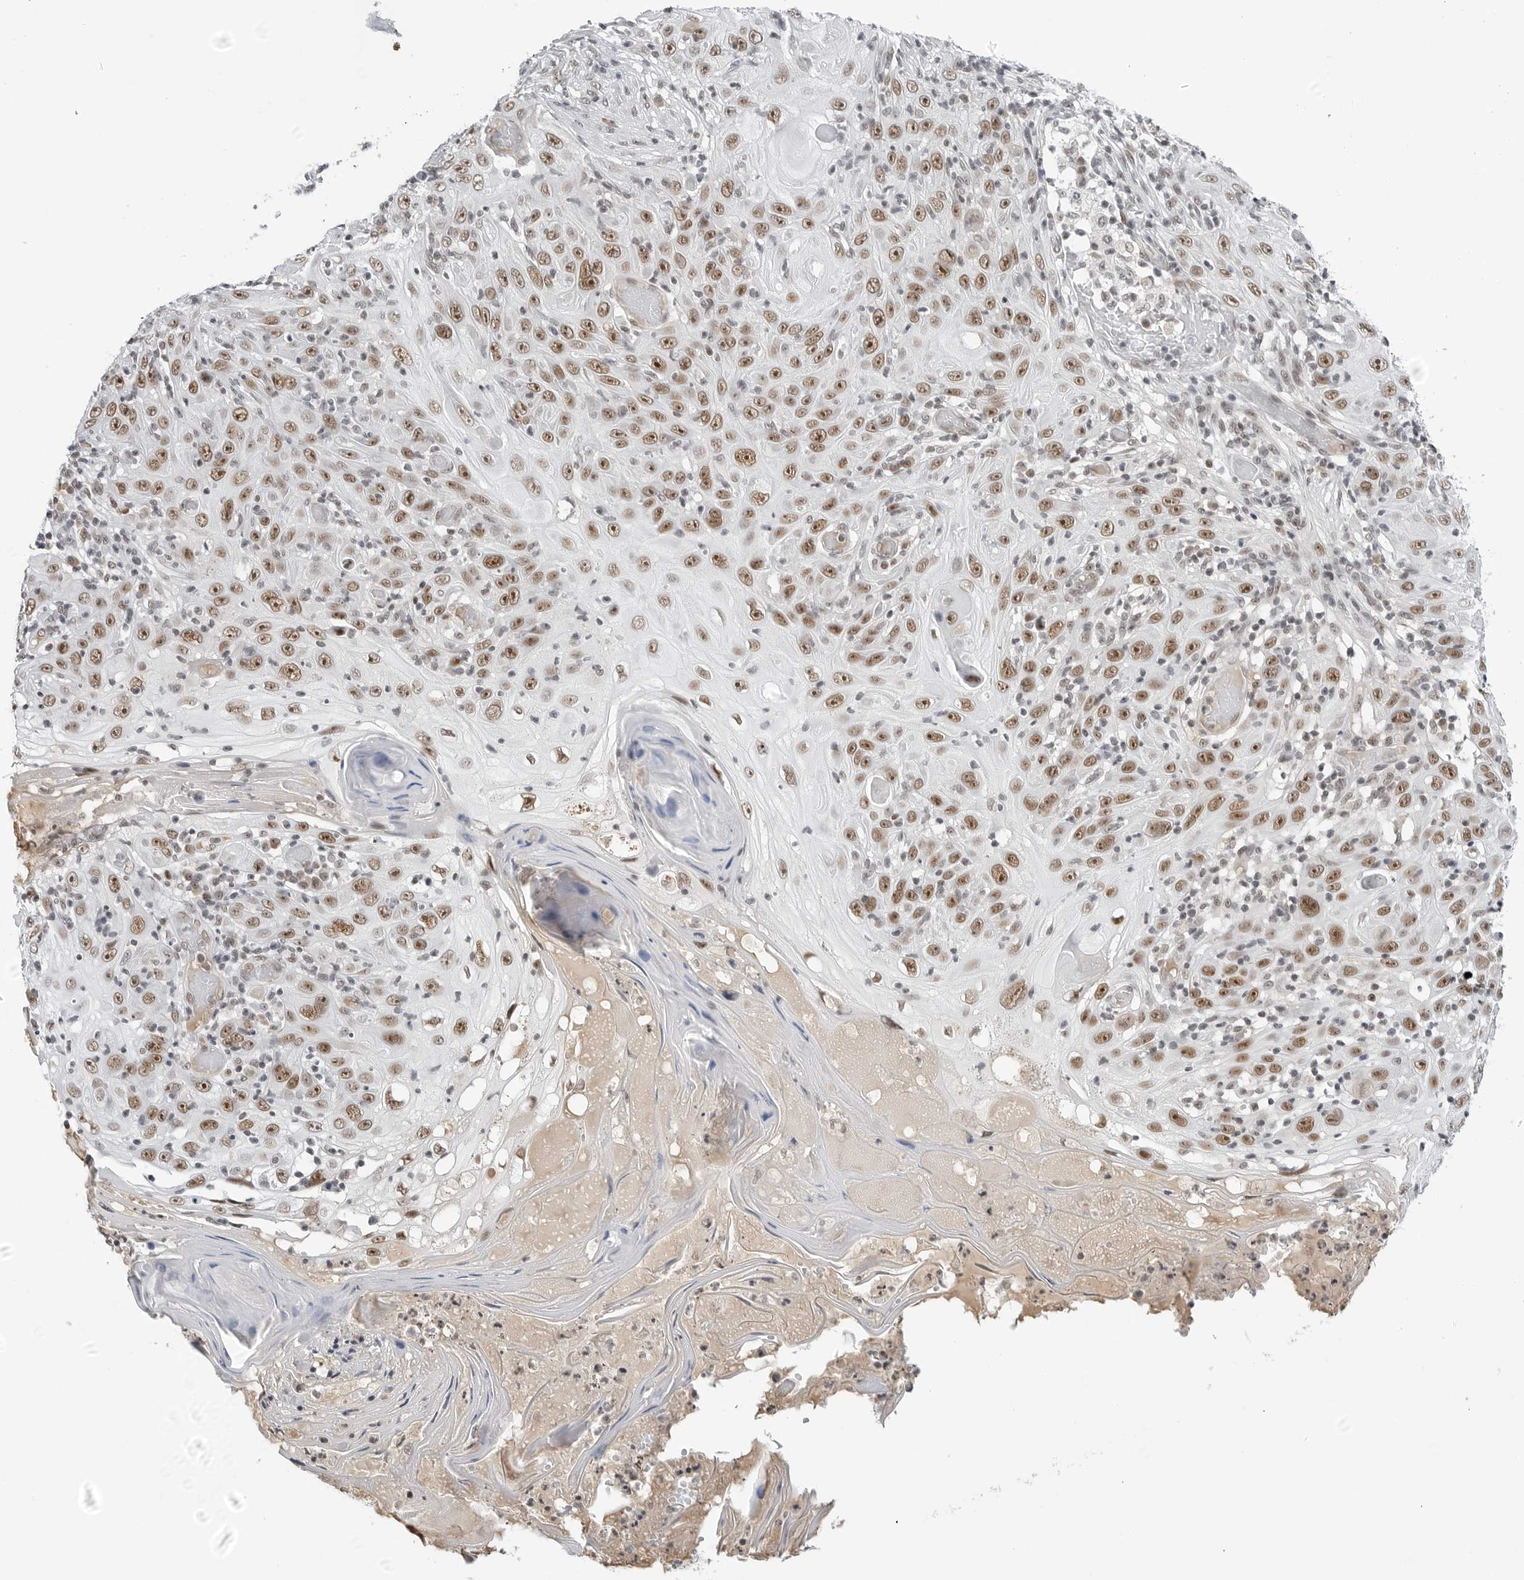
{"staining": {"intensity": "moderate", "quantity": ">75%", "location": "nuclear"}, "tissue": "skin cancer", "cell_type": "Tumor cells", "image_type": "cancer", "snomed": [{"axis": "morphology", "description": "Squamous cell carcinoma, NOS"}, {"axis": "topography", "description": "Skin"}], "caption": "Immunohistochemical staining of human skin cancer (squamous cell carcinoma) reveals moderate nuclear protein staining in approximately >75% of tumor cells.", "gene": "WRAP53", "patient": {"sex": "female", "age": 88}}